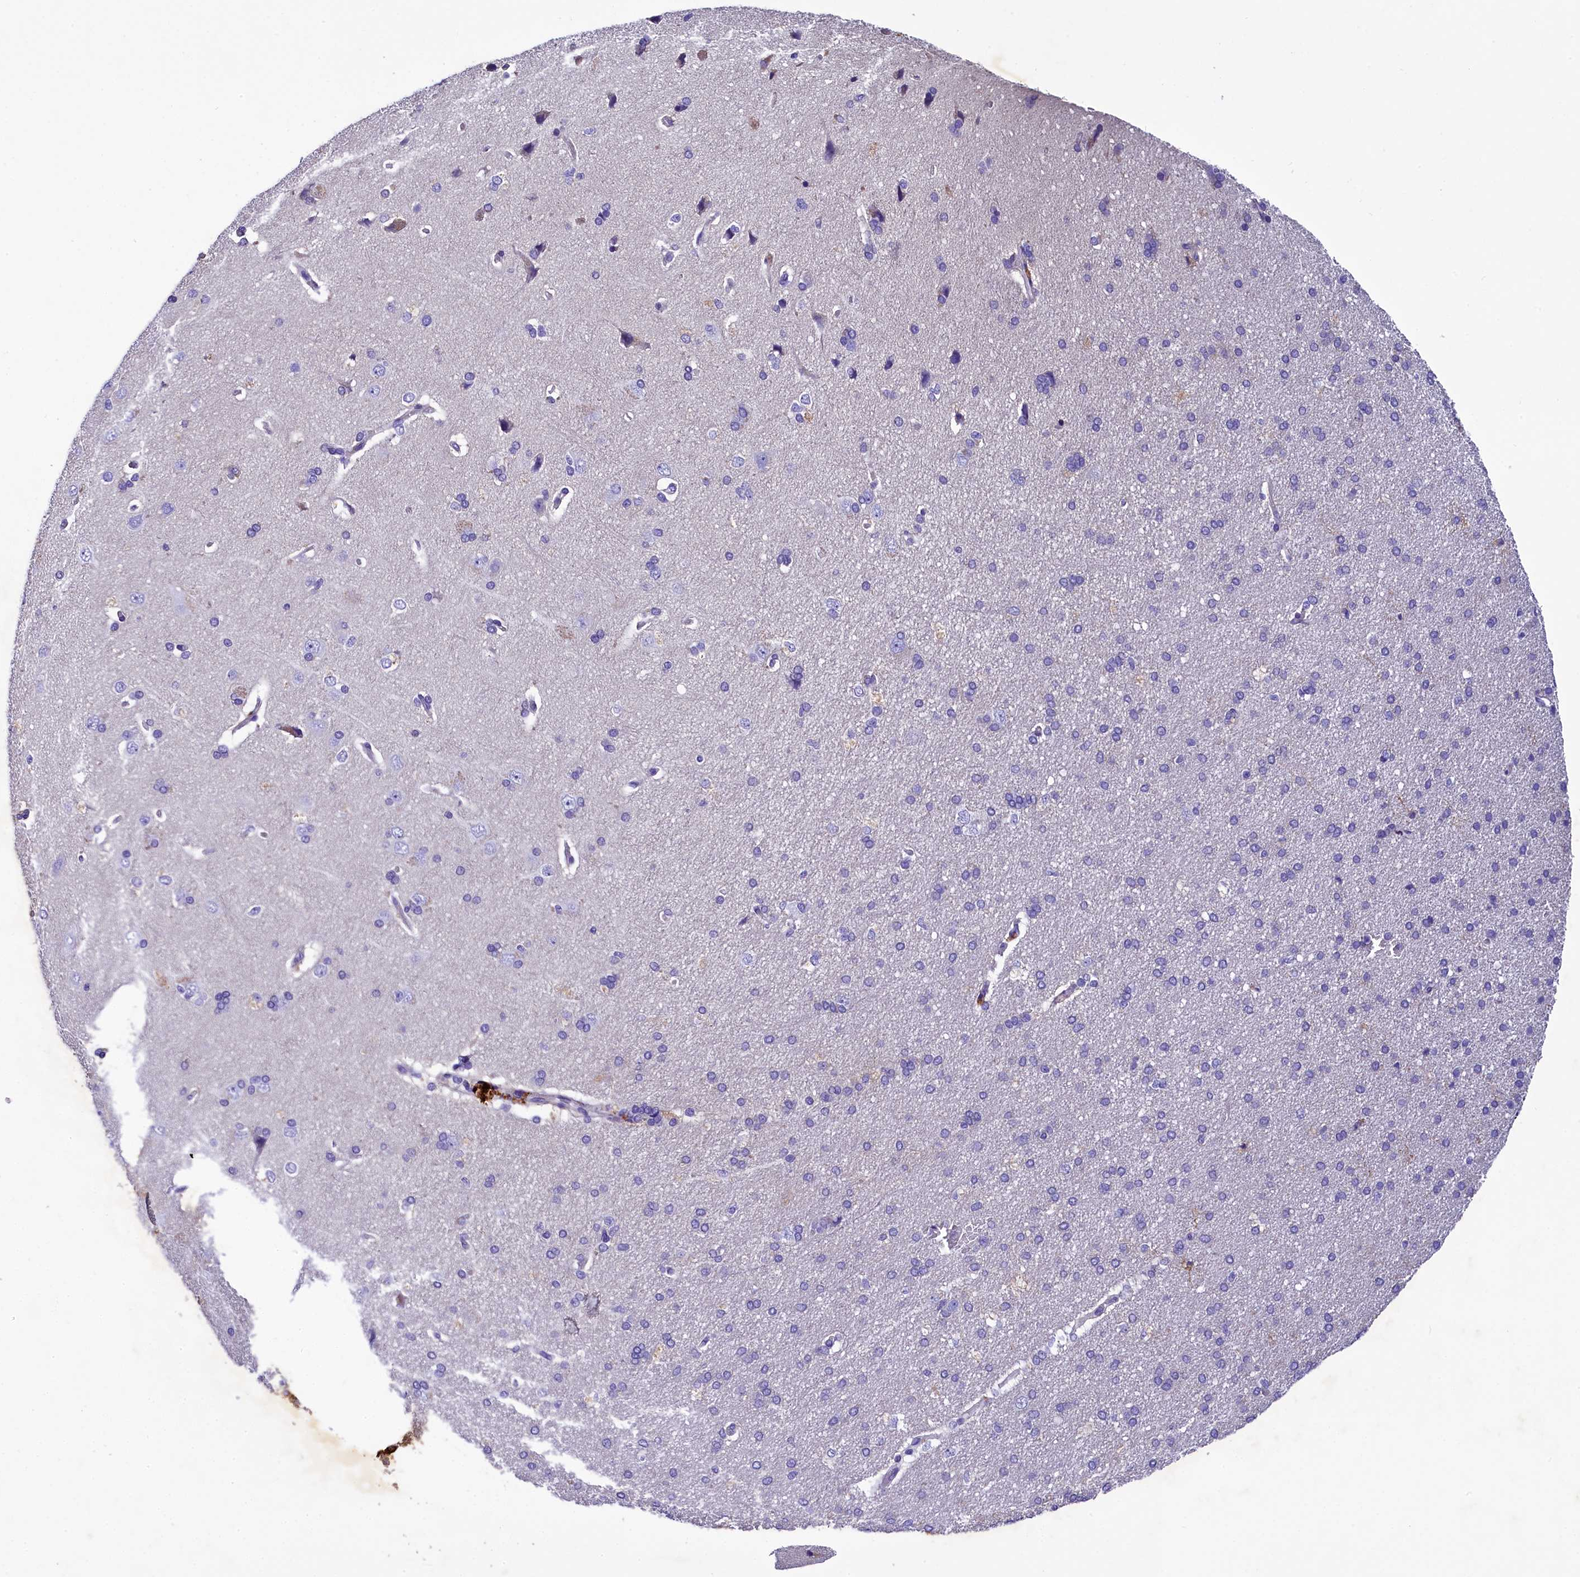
{"staining": {"intensity": "negative", "quantity": "none", "location": "none"}, "tissue": "cerebral cortex", "cell_type": "Endothelial cells", "image_type": "normal", "snomed": [{"axis": "morphology", "description": "Normal tissue, NOS"}, {"axis": "topography", "description": "Cerebral cortex"}], "caption": "The immunohistochemistry micrograph has no significant staining in endothelial cells of cerebral cortex. (Stains: DAB immunohistochemistry with hematoxylin counter stain, Microscopy: brightfield microscopy at high magnification).", "gene": "SOD3", "patient": {"sex": "male", "age": 62}}